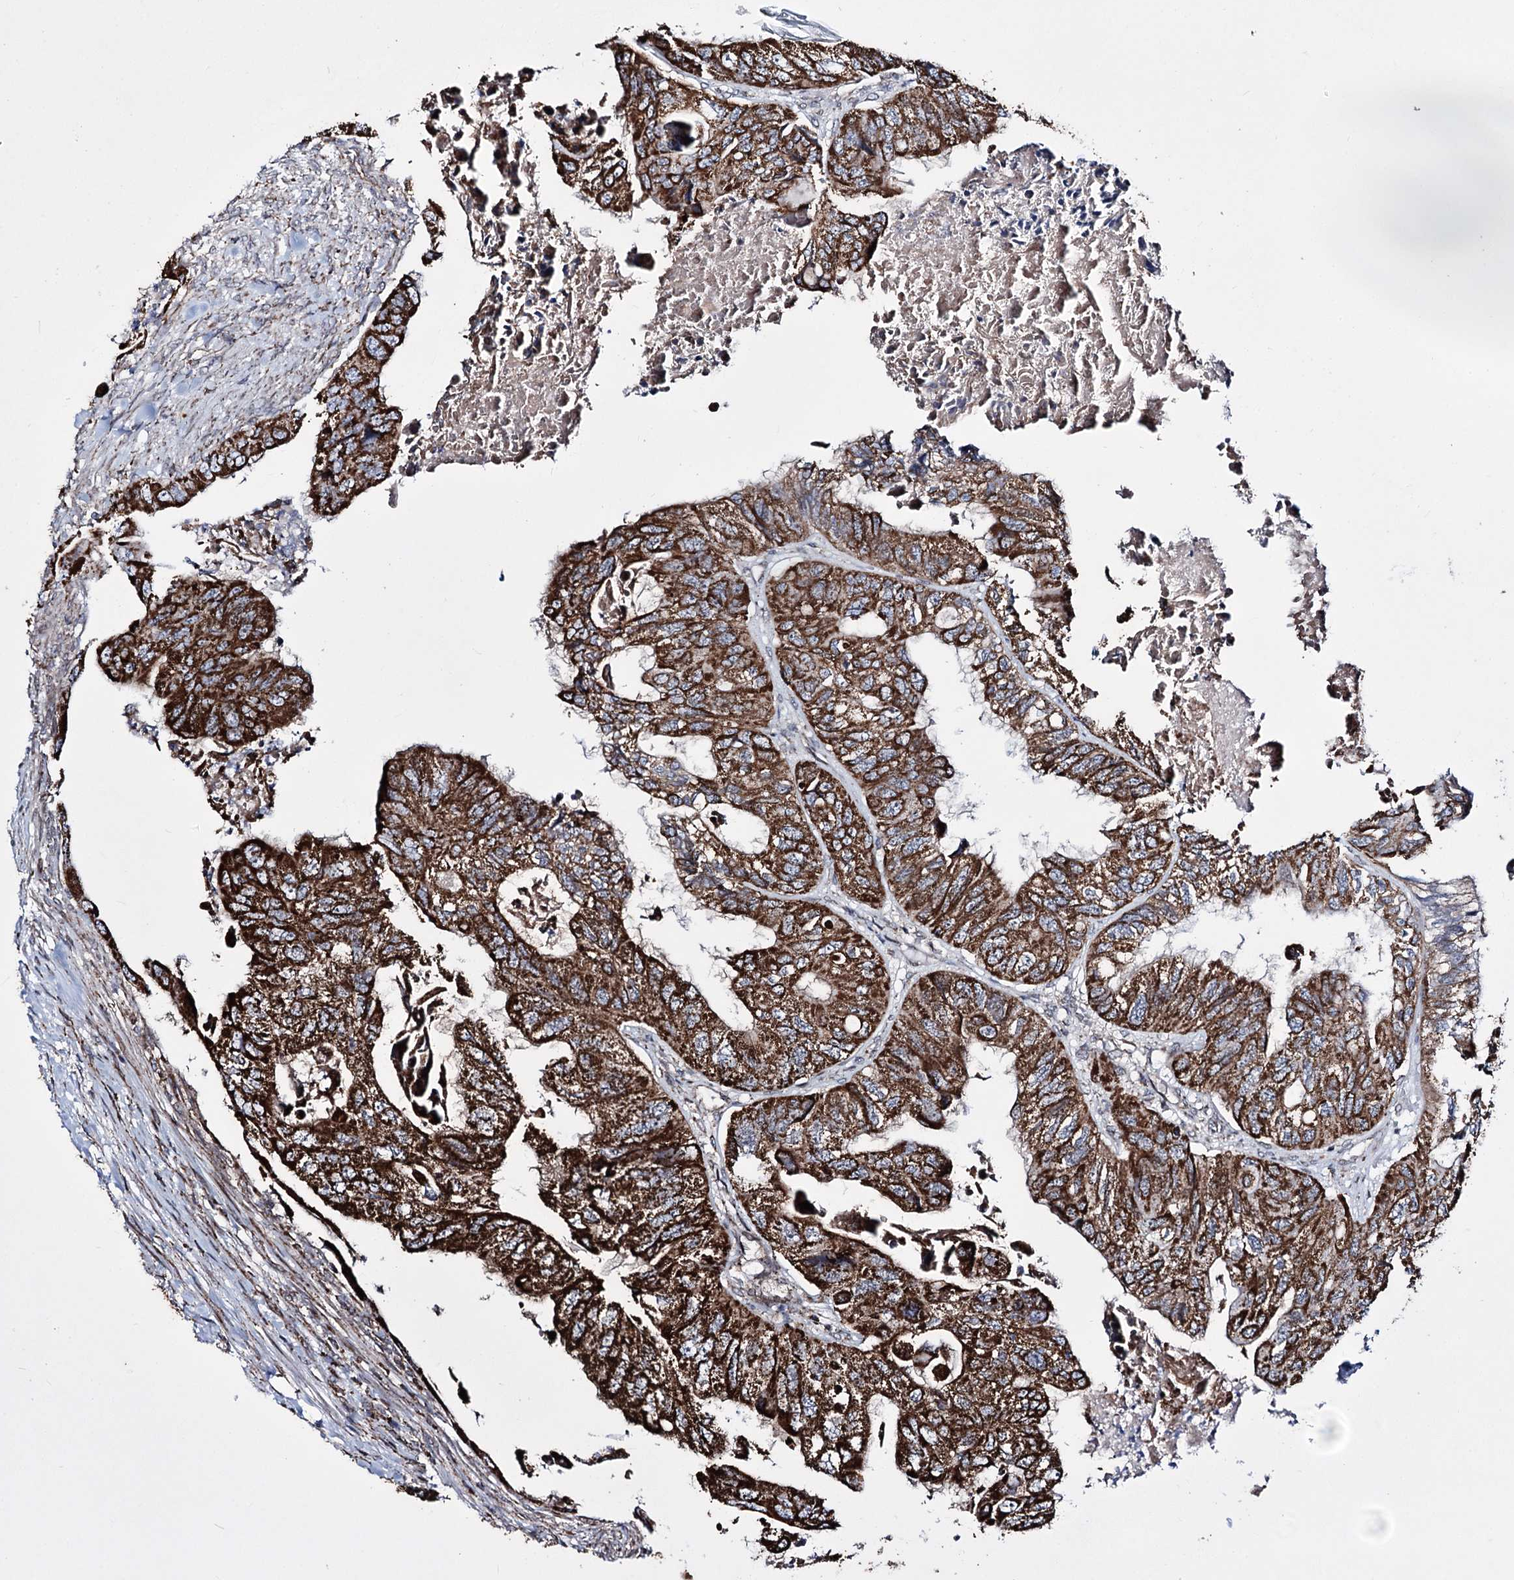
{"staining": {"intensity": "strong", "quantity": ">75%", "location": "cytoplasmic/membranous"}, "tissue": "colorectal cancer", "cell_type": "Tumor cells", "image_type": "cancer", "snomed": [{"axis": "morphology", "description": "Adenocarcinoma, NOS"}, {"axis": "topography", "description": "Rectum"}], "caption": "Strong cytoplasmic/membranous protein positivity is appreciated in about >75% of tumor cells in colorectal cancer (adenocarcinoma).", "gene": "CREB3L4", "patient": {"sex": "male", "age": 63}}